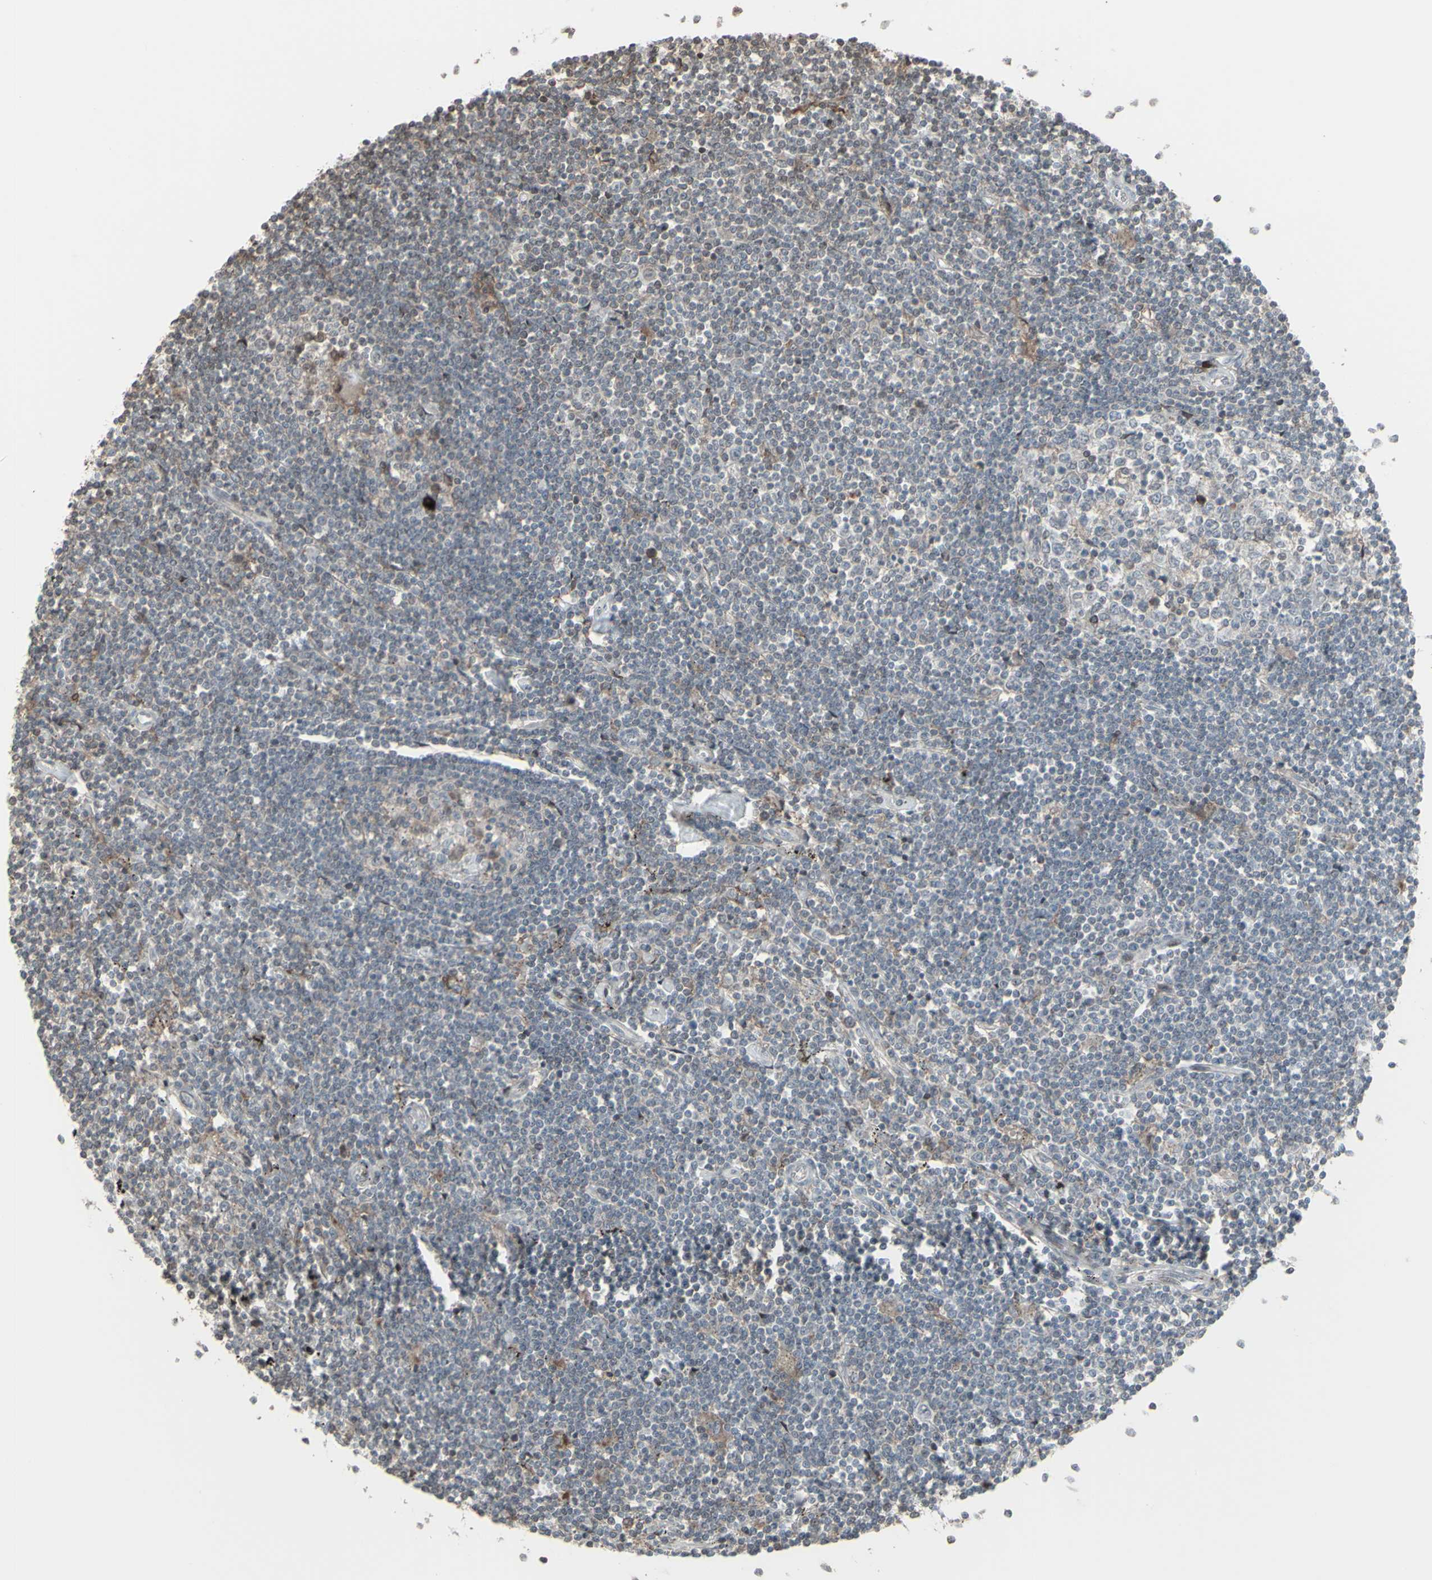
{"staining": {"intensity": "weak", "quantity": "<25%", "location": "cytoplasmic/membranous"}, "tissue": "lymphoma", "cell_type": "Tumor cells", "image_type": "cancer", "snomed": [{"axis": "morphology", "description": "Malignant lymphoma, non-Hodgkin's type, Low grade"}, {"axis": "topography", "description": "Spleen"}], "caption": "There is no significant expression in tumor cells of low-grade malignant lymphoma, non-Hodgkin's type.", "gene": "CD33", "patient": {"sex": "male", "age": 76}}